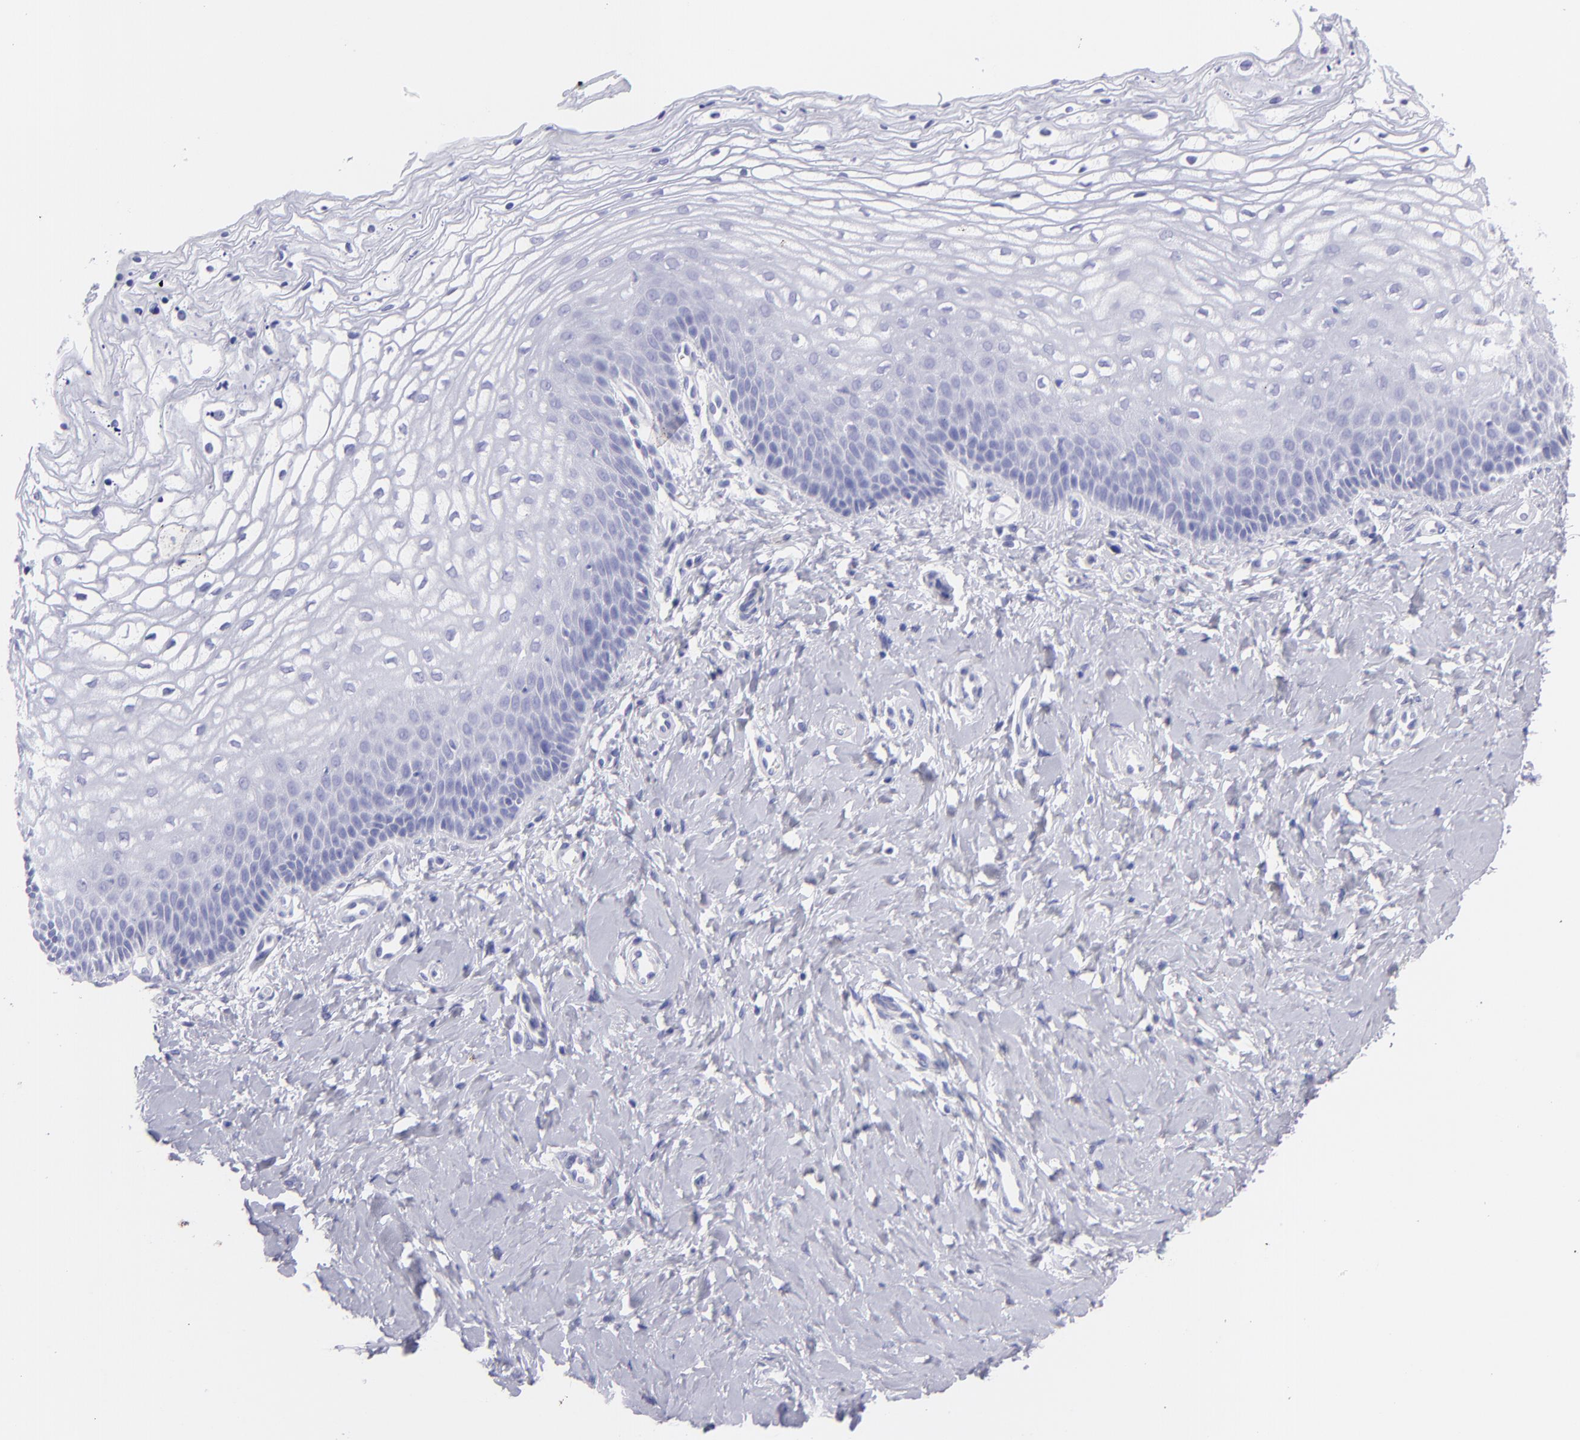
{"staining": {"intensity": "negative", "quantity": "none", "location": "none"}, "tissue": "vagina", "cell_type": "Squamous epithelial cells", "image_type": "normal", "snomed": [{"axis": "morphology", "description": "Normal tissue, NOS"}, {"axis": "topography", "description": "Vagina"}], "caption": "A high-resolution image shows IHC staining of normal vagina, which shows no significant expression in squamous epithelial cells.", "gene": "SLC1A2", "patient": {"sex": "female", "age": 68}}